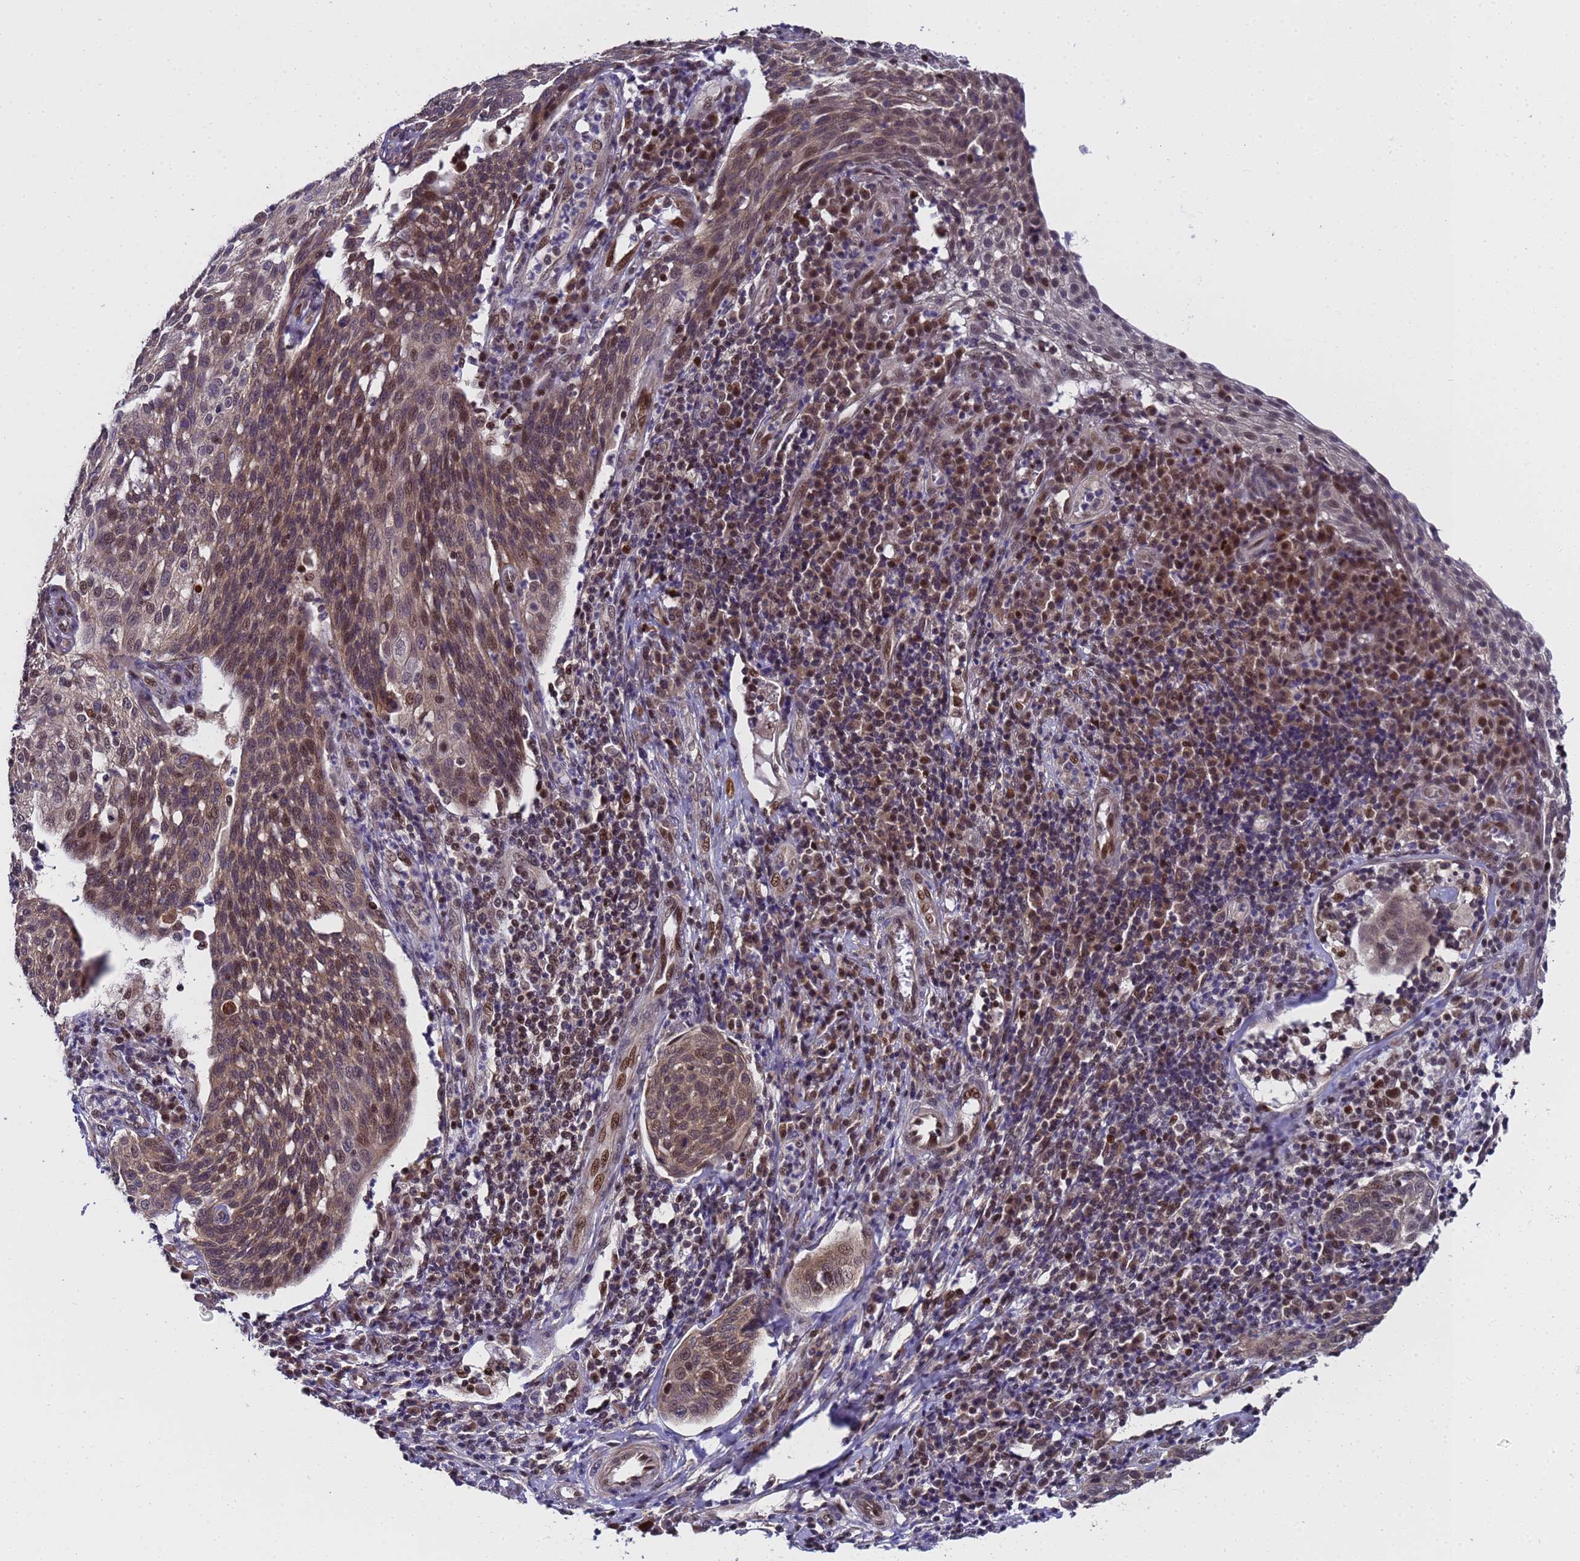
{"staining": {"intensity": "moderate", "quantity": ">75%", "location": "cytoplasmic/membranous,nuclear"}, "tissue": "cervical cancer", "cell_type": "Tumor cells", "image_type": "cancer", "snomed": [{"axis": "morphology", "description": "Squamous cell carcinoma, NOS"}, {"axis": "topography", "description": "Cervix"}], "caption": "Moderate cytoplasmic/membranous and nuclear protein positivity is identified in about >75% of tumor cells in cervical cancer.", "gene": "ANAPC13", "patient": {"sex": "female", "age": 34}}